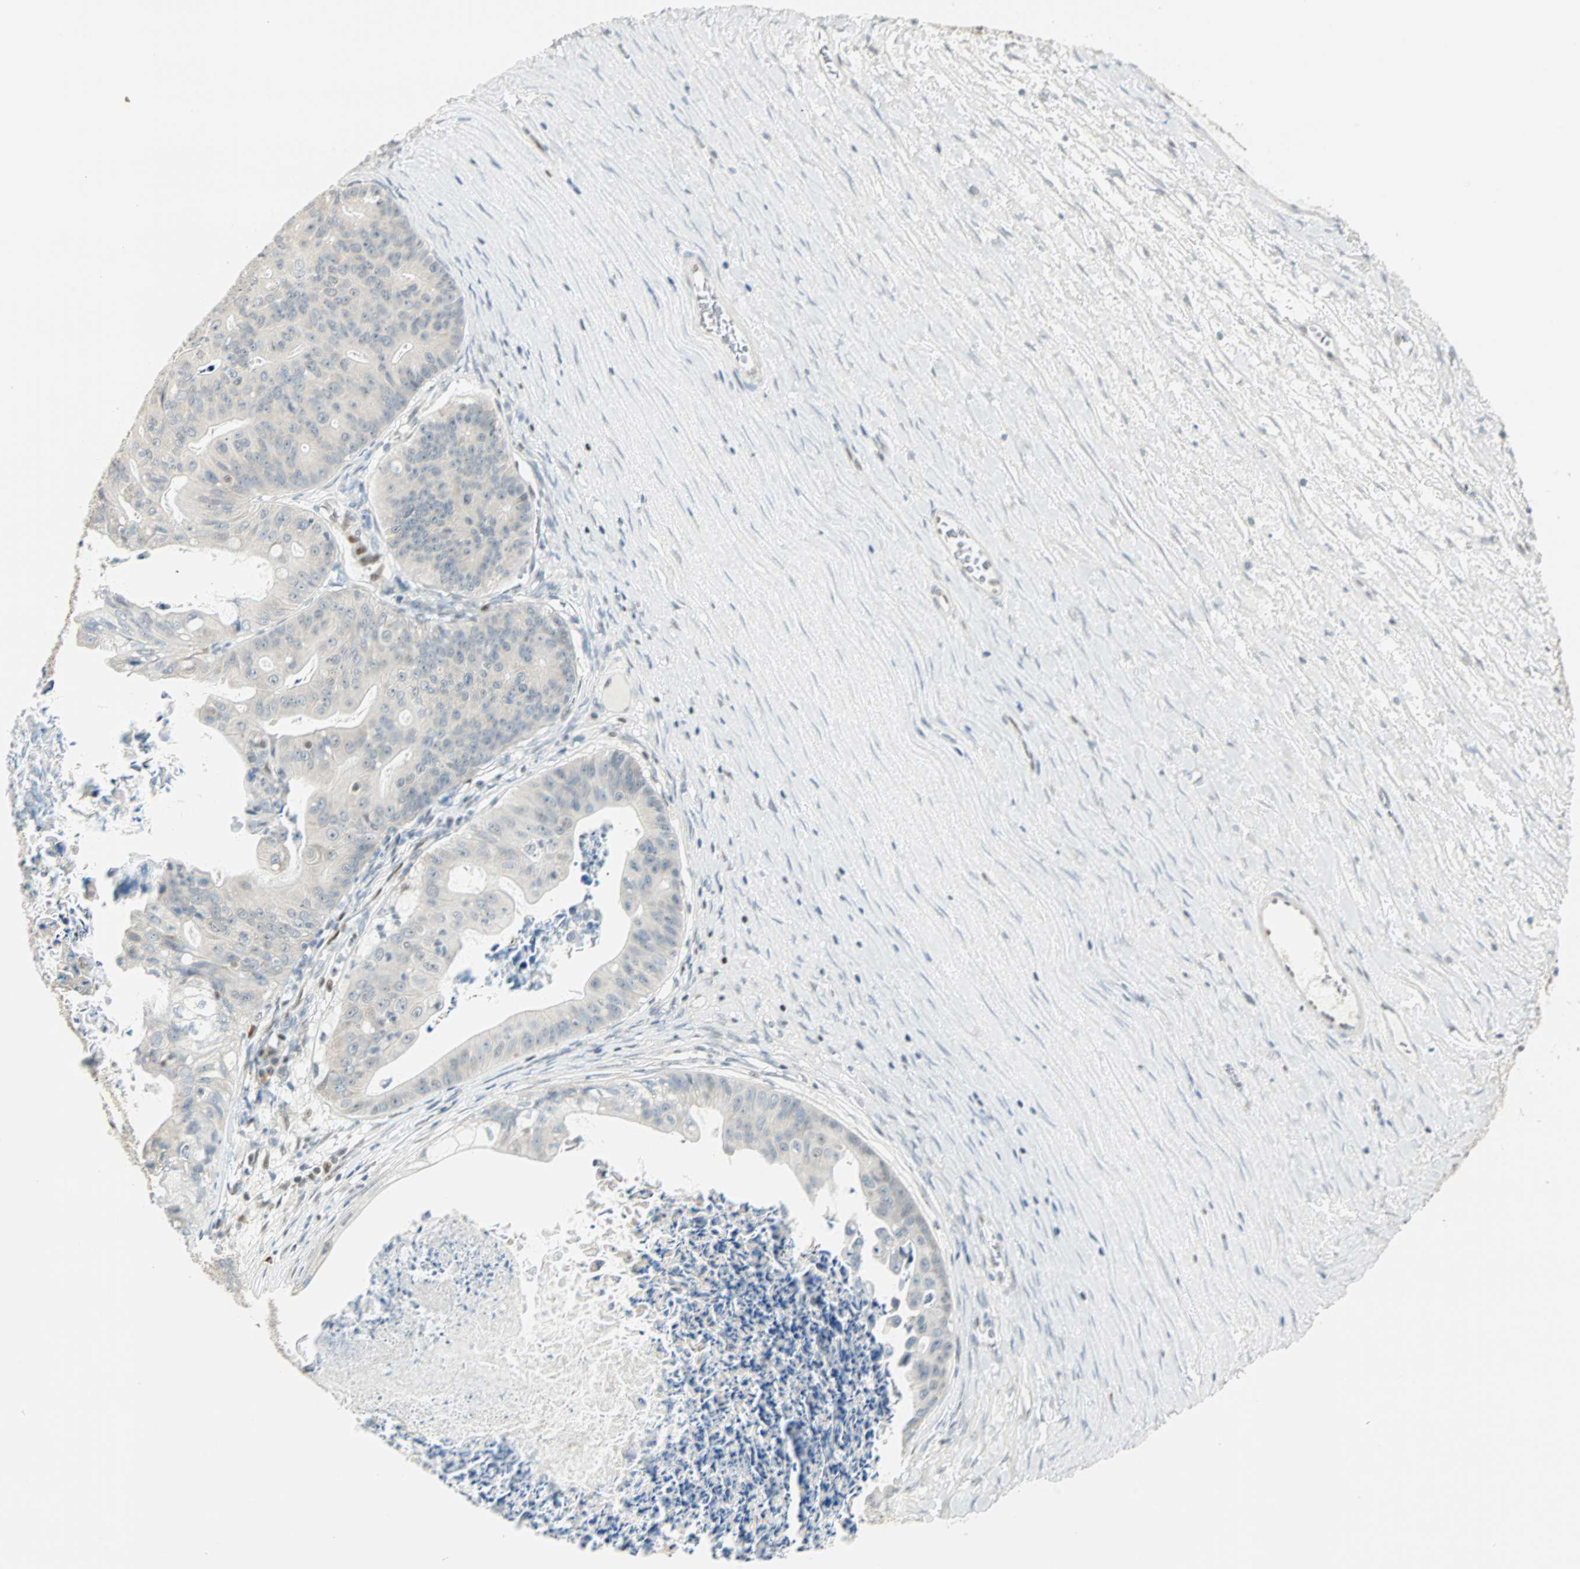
{"staining": {"intensity": "negative", "quantity": "none", "location": "none"}, "tissue": "ovarian cancer", "cell_type": "Tumor cells", "image_type": "cancer", "snomed": [{"axis": "morphology", "description": "Cystadenocarcinoma, mucinous, NOS"}, {"axis": "topography", "description": "Ovary"}], "caption": "DAB immunohistochemical staining of human ovarian cancer (mucinous cystadenocarcinoma) reveals no significant positivity in tumor cells.", "gene": "MSX2", "patient": {"sex": "female", "age": 37}}